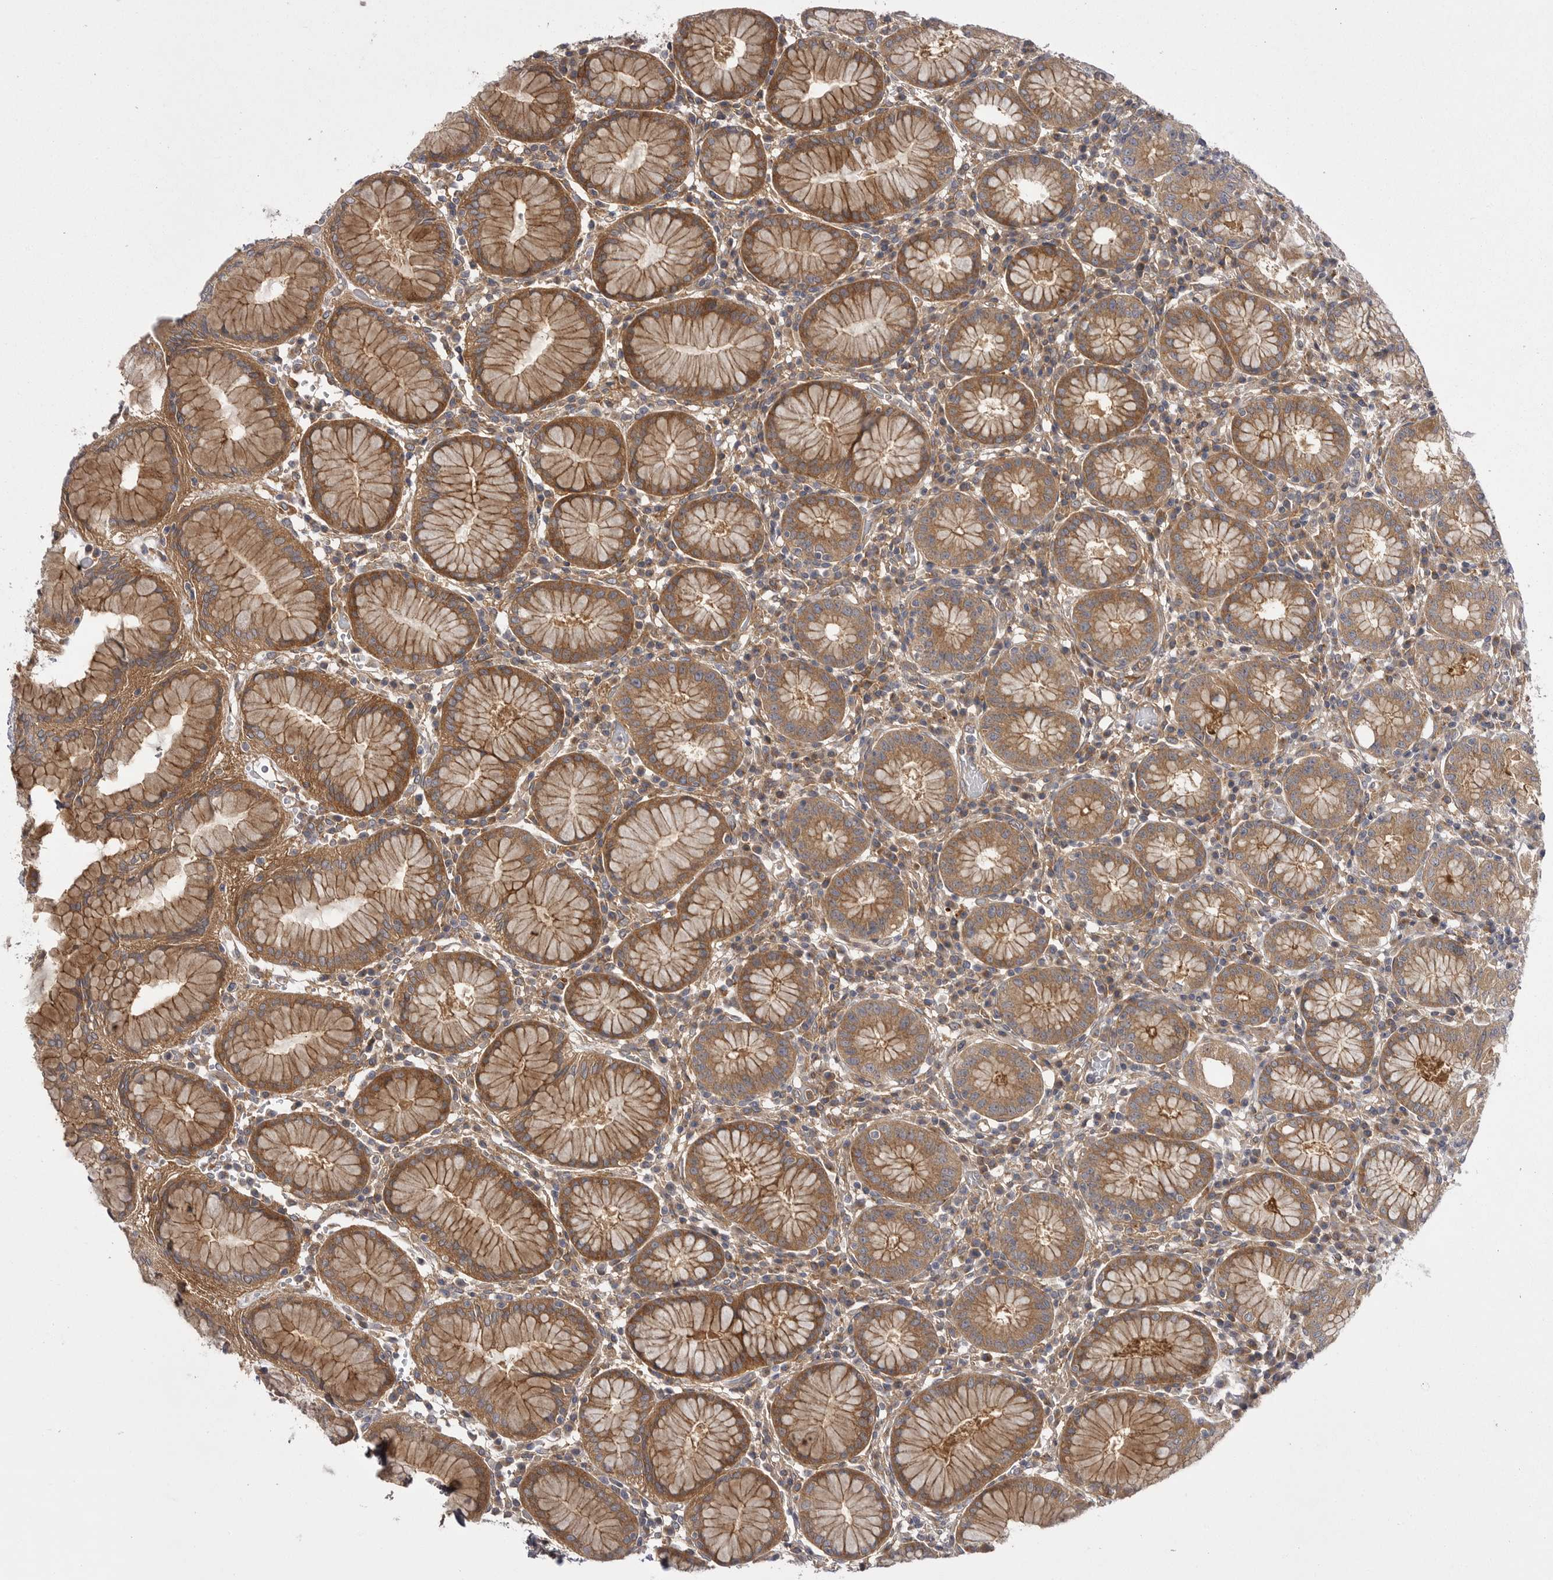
{"staining": {"intensity": "moderate", "quantity": ">75%", "location": "cytoplasmic/membranous"}, "tissue": "stomach", "cell_type": "Glandular cells", "image_type": "normal", "snomed": [{"axis": "morphology", "description": "Normal tissue, NOS"}, {"axis": "topography", "description": "Stomach"}, {"axis": "topography", "description": "Stomach, lower"}], "caption": "Immunohistochemistry photomicrograph of benign stomach: stomach stained using immunohistochemistry (IHC) displays medium levels of moderate protein expression localized specifically in the cytoplasmic/membranous of glandular cells, appearing as a cytoplasmic/membranous brown color.", "gene": "OSBPL9", "patient": {"sex": "female", "age": 56}}